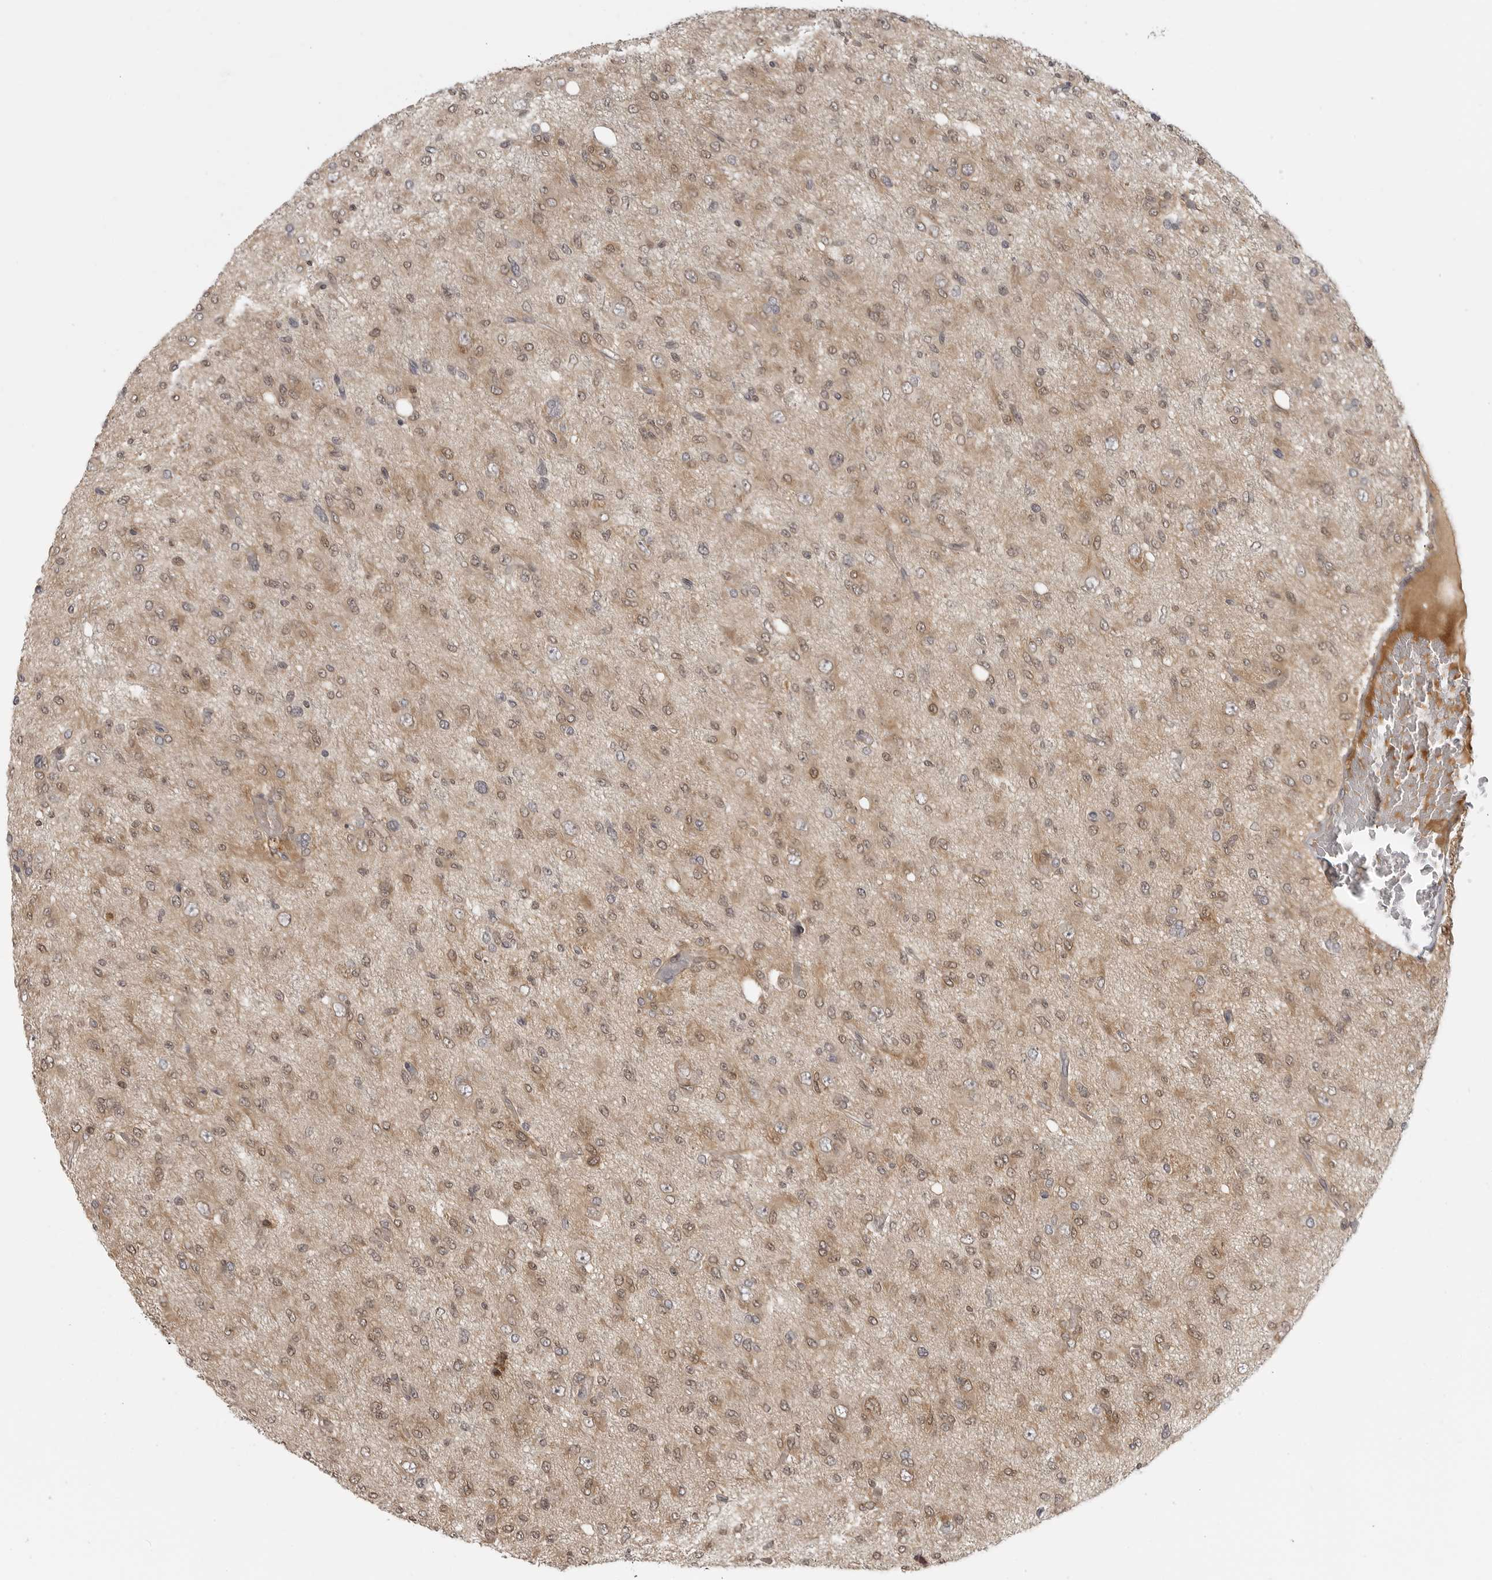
{"staining": {"intensity": "weak", "quantity": ">75%", "location": "cytoplasmic/membranous,nuclear"}, "tissue": "glioma", "cell_type": "Tumor cells", "image_type": "cancer", "snomed": [{"axis": "morphology", "description": "Glioma, malignant, High grade"}, {"axis": "topography", "description": "Brain"}], "caption": "High-magnification brightfield microscopy of glioma stained with DAB (brown) and counterstained with hematoxylin (blue). tumor cells exhibit weak cytoplasmic/membranous and nuclear positivity is seen in approximately>75% of cells.", "gene": "CTIF", "patient": {"sex": "female", "age": 59}}